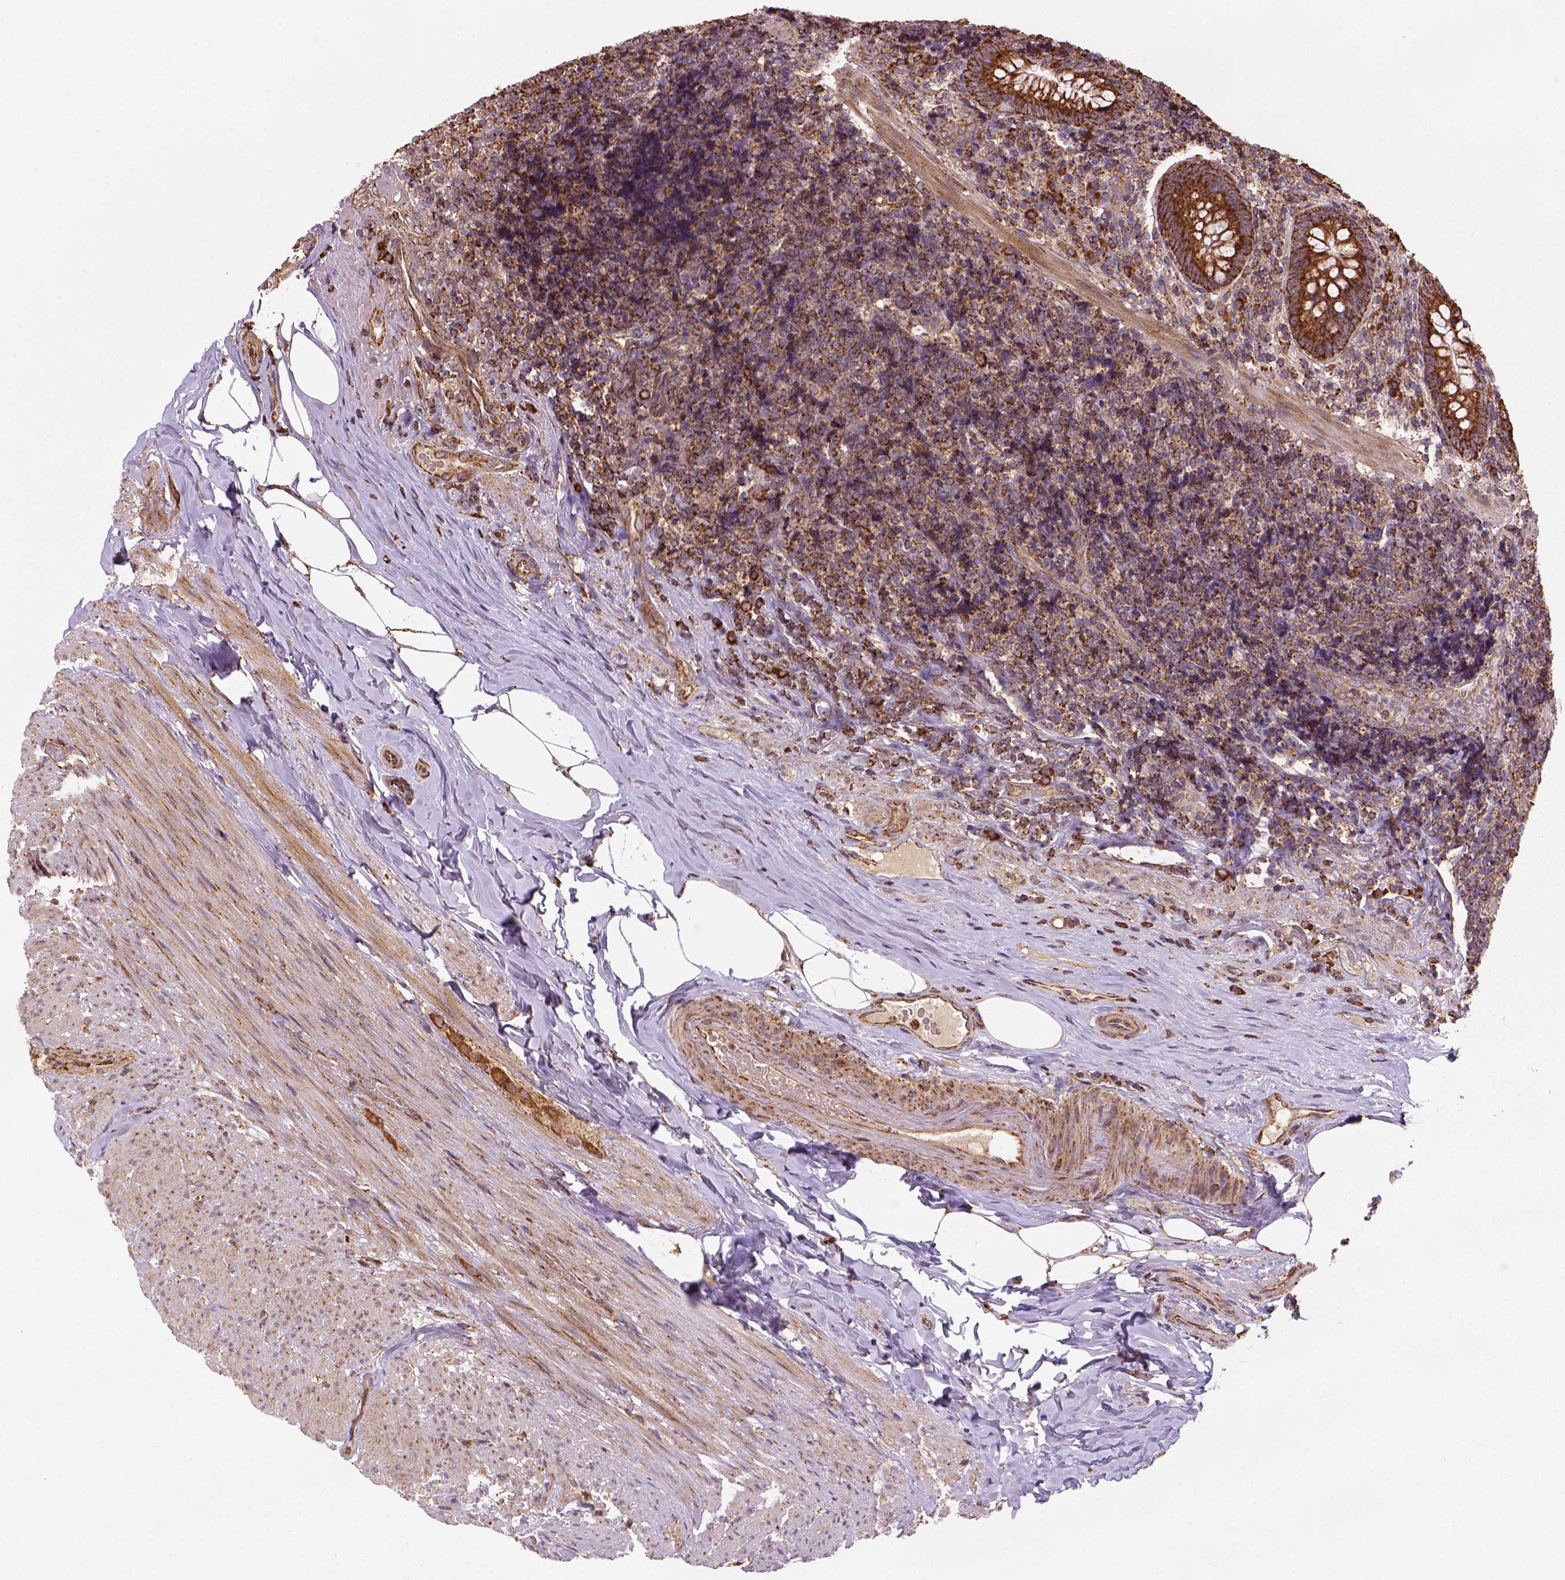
{"staining": {"intensity": "strong", "quantity": ">75%", "location": "cytoplasmic/membranous"}, "tissue": "appendix", "cell_type": "Glandular cells", "image_type": "normal", "snomed": [{"axis": "morphology", "description": "Normal tissue, NOS"}, {"axis": "topography", "description": "Appendix"}], "caption": "A high-resolution micrograph shows immunohistochemistry (IHC) staining of benign appendix, which reveals strong cytoplasmic/membranous staining in approximately >75% of glandular cells. Ihc stains the protein of interest in brown and the nuclei are stained blue.", "gene": "MAPK8IP3", "patient": {"sex": "male", "age": 47}}